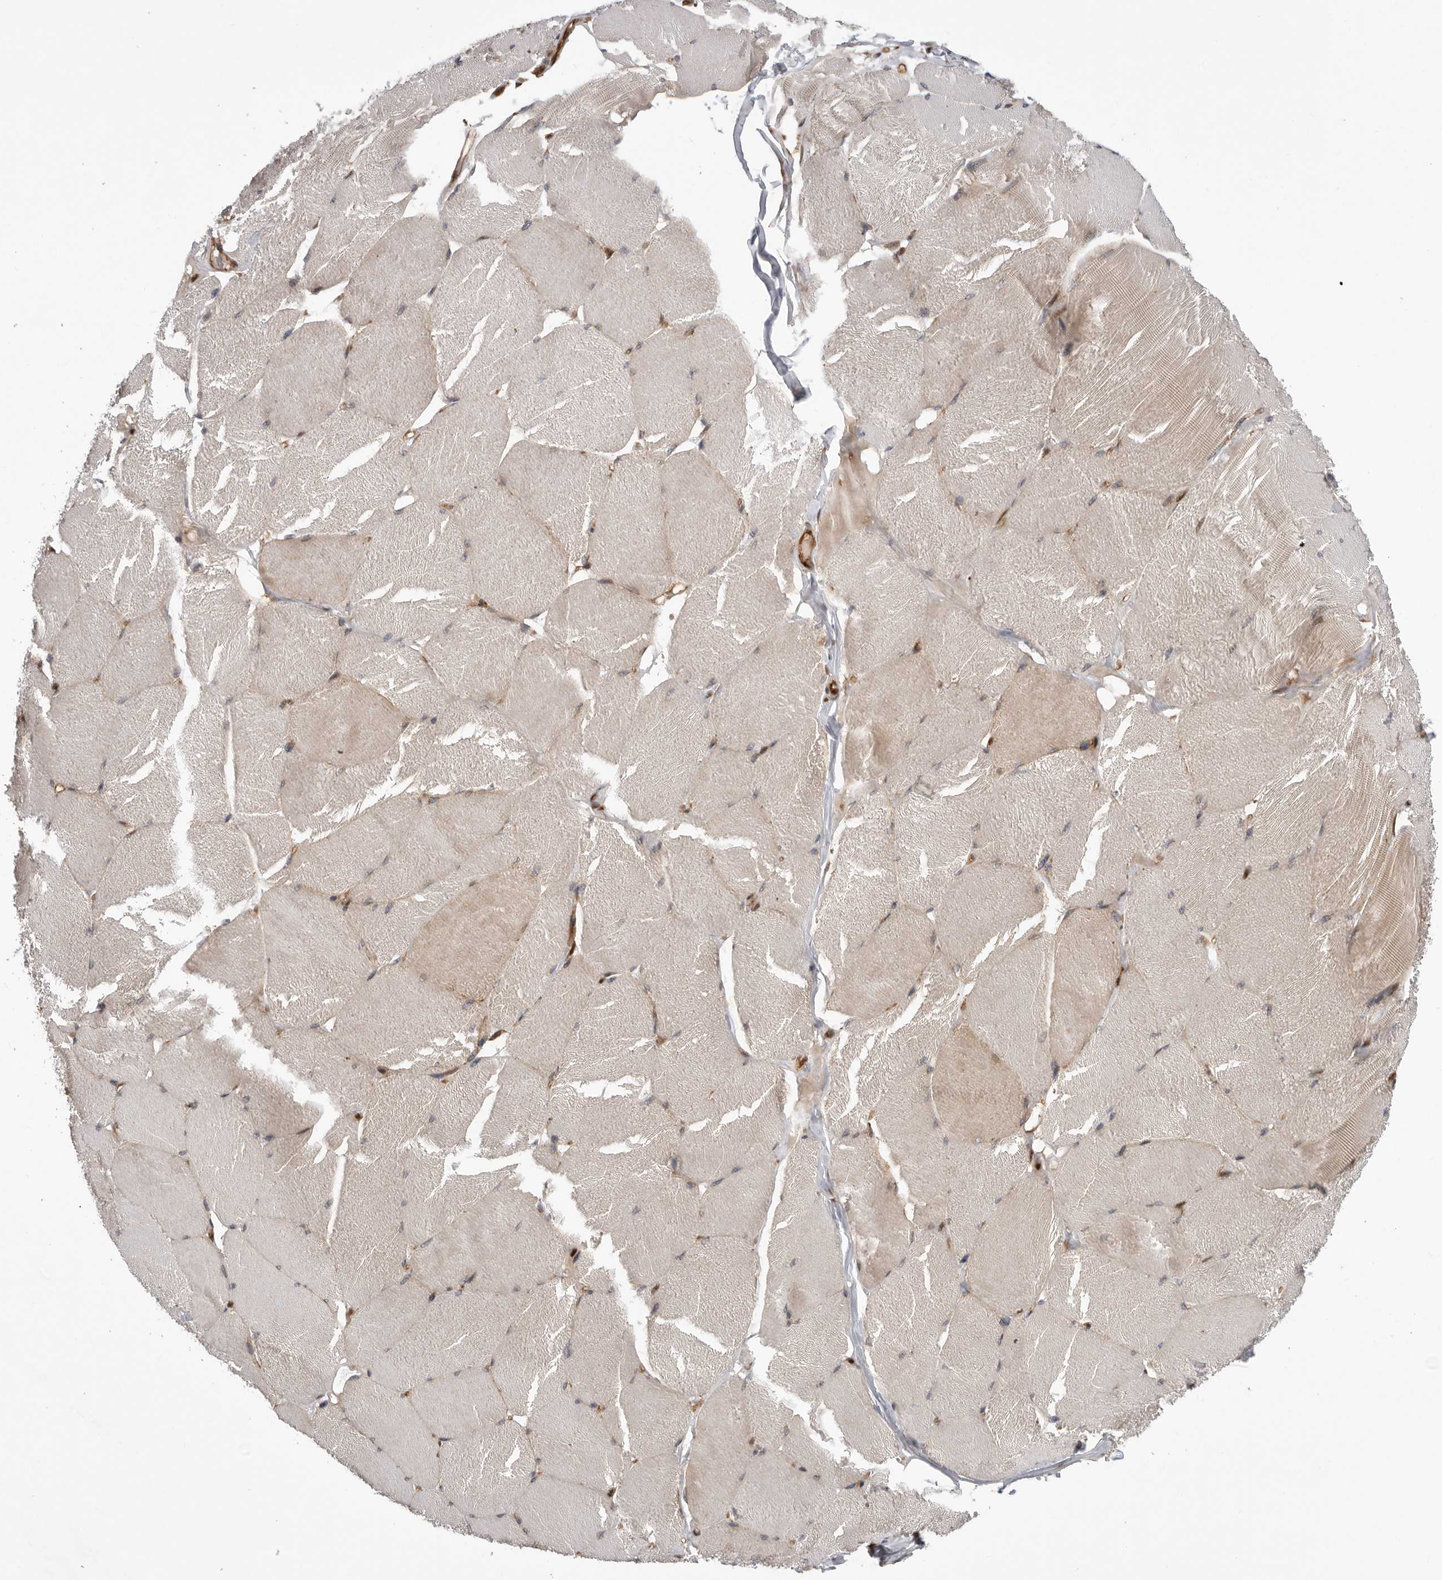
{"staining": {"intensity": "weak", "quantity": "25%-75%", "location": "cytoplasmic/membranous"}, "tissue": "skeletal muscle", "cell_type": "Myocytes", "image_type": "normal", "snomed": [{"axis": "morphology", "description": "Normal tissue, NOS"}, {"axis": "topography", "description": "Skin"}, {"axis": "topography", "description": "Skeletal muscle"}], "caption": "Immunohistochemistry (DAB (3,3'-diaminobenzidine)) staining of normal skeletal muscle exhibits weak cytoplasmic/membranous protein positivity in approximately 25%-75% of myocytes. (Stains: DAB (3,3'-diaminobenzidine) in brown, nuclei in blue, Microscopy: brightfield microscopy at high magnification).", "gene": "DHDDS", "patient": {"sex": "male", "age": 83}}